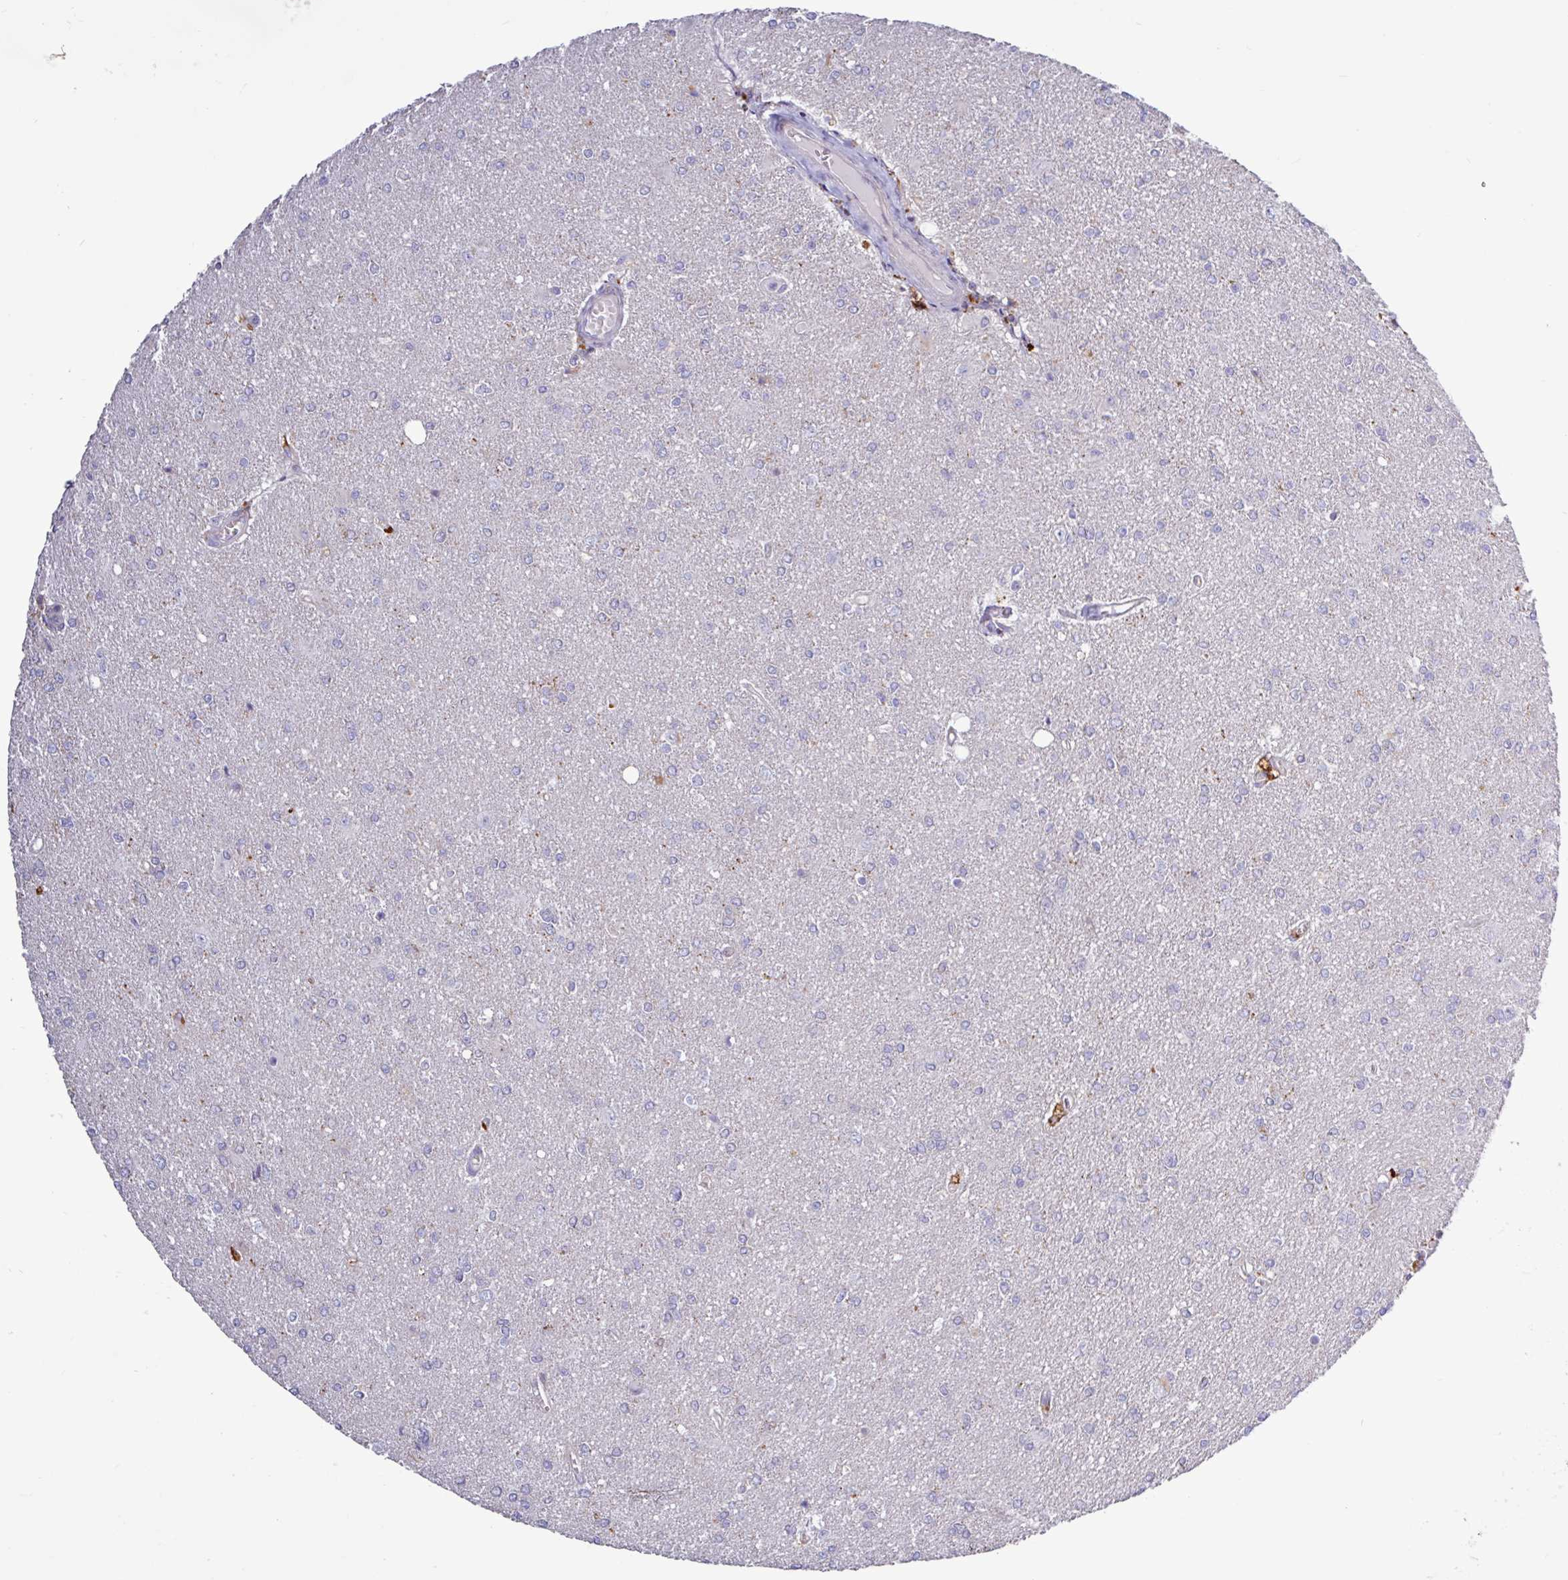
{"staining": {"intensity": "moderate", "quantity": "25%-75%", "location": "cytoplasmic/membranous"}, "tissue": "glioma", "cell_type": "Tumor cells", "image_type": "cancer", "snomed": [{"axis": "morphology", "description": "Glioma, malignant, High grade"}, {"axis": "topography", "description": "Brain"}], "caption": "Glioma stained with IHC reveals moderate cytoplasmic/membranous staining in about 25%-75% of tumor cells. Nuclei are stained in blue.", "gene": "AMIGO2", "patient": {"sex": "male", "age": 67}}